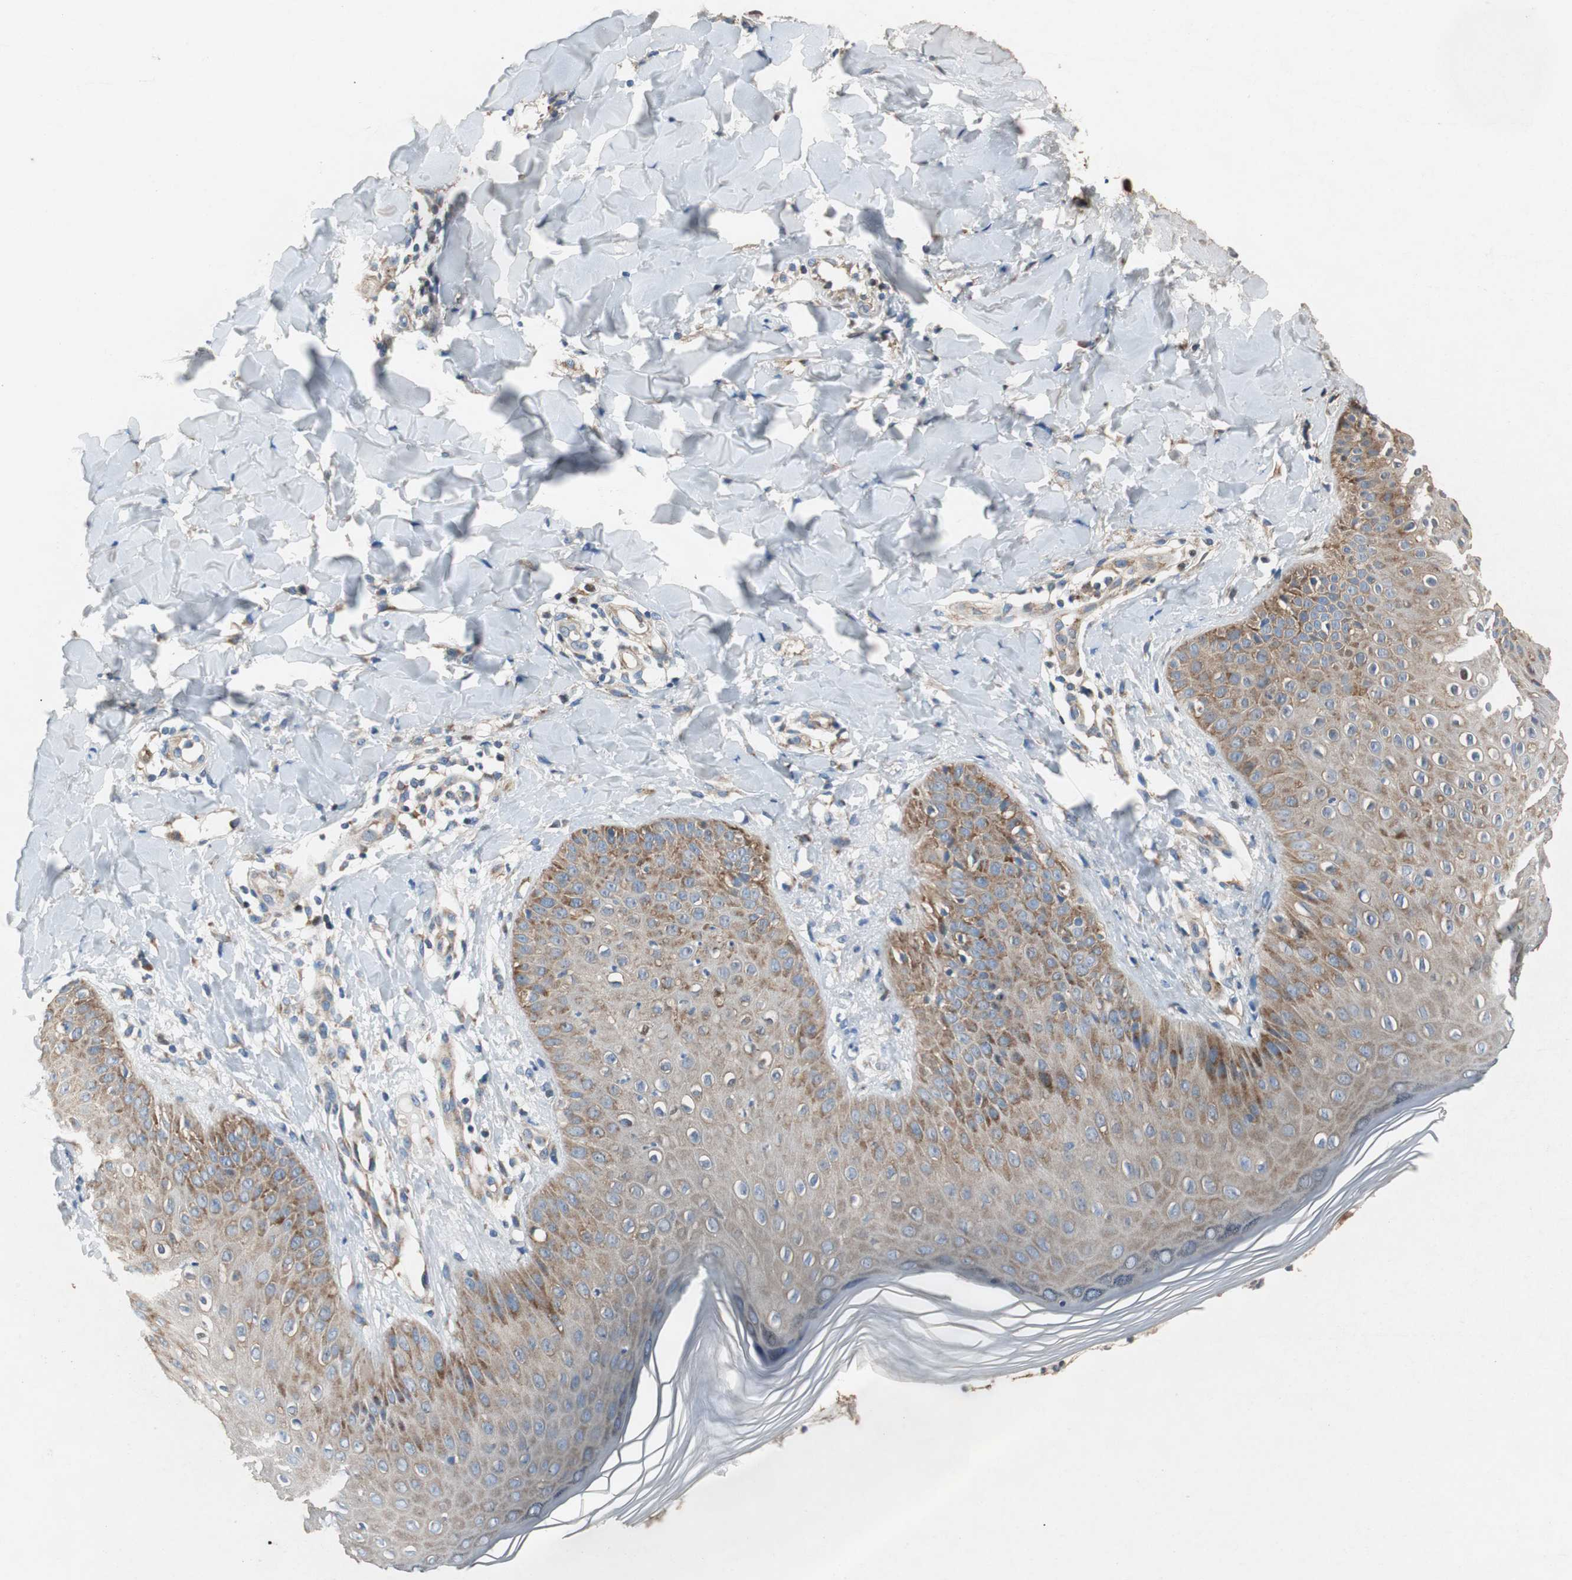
{"staining": {"intensity": "strong", "quantity": "25%-75%", "location": "cytoplasmic/membranous"}, "tissue": "skin", "cell_type": "Epidermal cells", "image_type": "normal", "snomed": [{"axis": "morphology", "description": "Normal tissue, NOS"}, {"axis": "morphology", "description": "Inflammation, NOS"}, {"axis": "topography", "description": "Soft tissue"}, {"axis": "topography", "description": "Anal"}], "caption": "Immunohistochemical staining of unremarkable human skin demonstrates 25%-75% levels of strong cytoplasmic/membranous protein positivity in approximately 25%-75% of epidermal cells. Using DAB (3,3'-diaminobenzidine) (brown) and hematoxylin (blue) stains, captured at high magnification using brightfield microscopy.", "gene": "RPL35", "patient": {"sex": "female", "age": 15}}